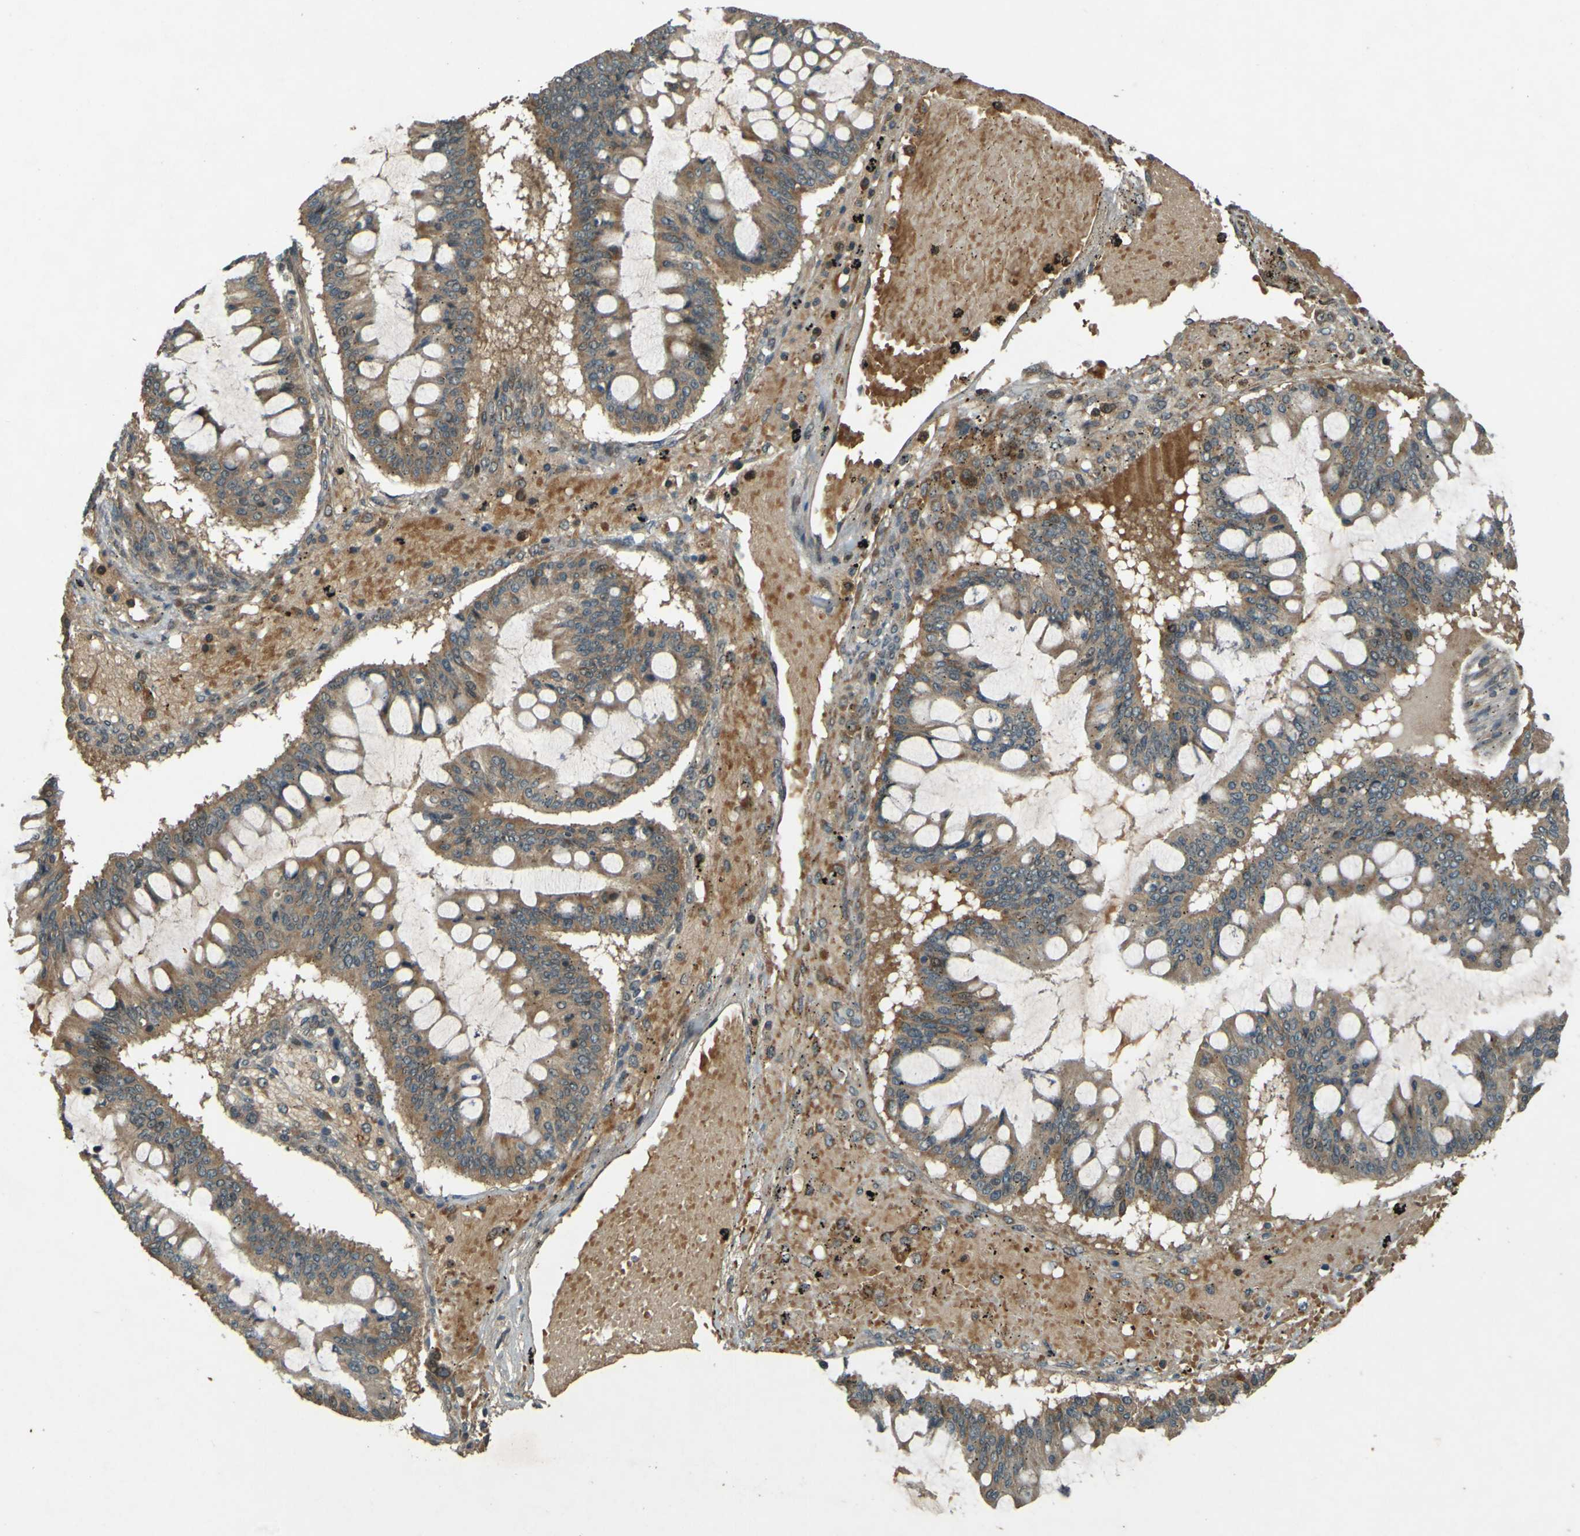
{"staining": {"intensity": "moderate", "quantity": ">75%", "location": "cytoplasmic/membranous"}, "tissue": "ovarian cancer", "cell_type": "Tumor cells", "image_type": "cancer", "snomed": [{"axis": "morphology", "description": "Cystadenocarcinoma, mucinous, NOS"}, {"axis": "topography", "description": "Ovary"}], "caption": "Ovarian cancer (mucinous cystadenocarcinoma) tissue demonstrates moderate cytoplasmic/membranous expression in approximately >75% of tumor cells", "gene": "MPDZ", "patient": {"sex": "female", "age": 73}}